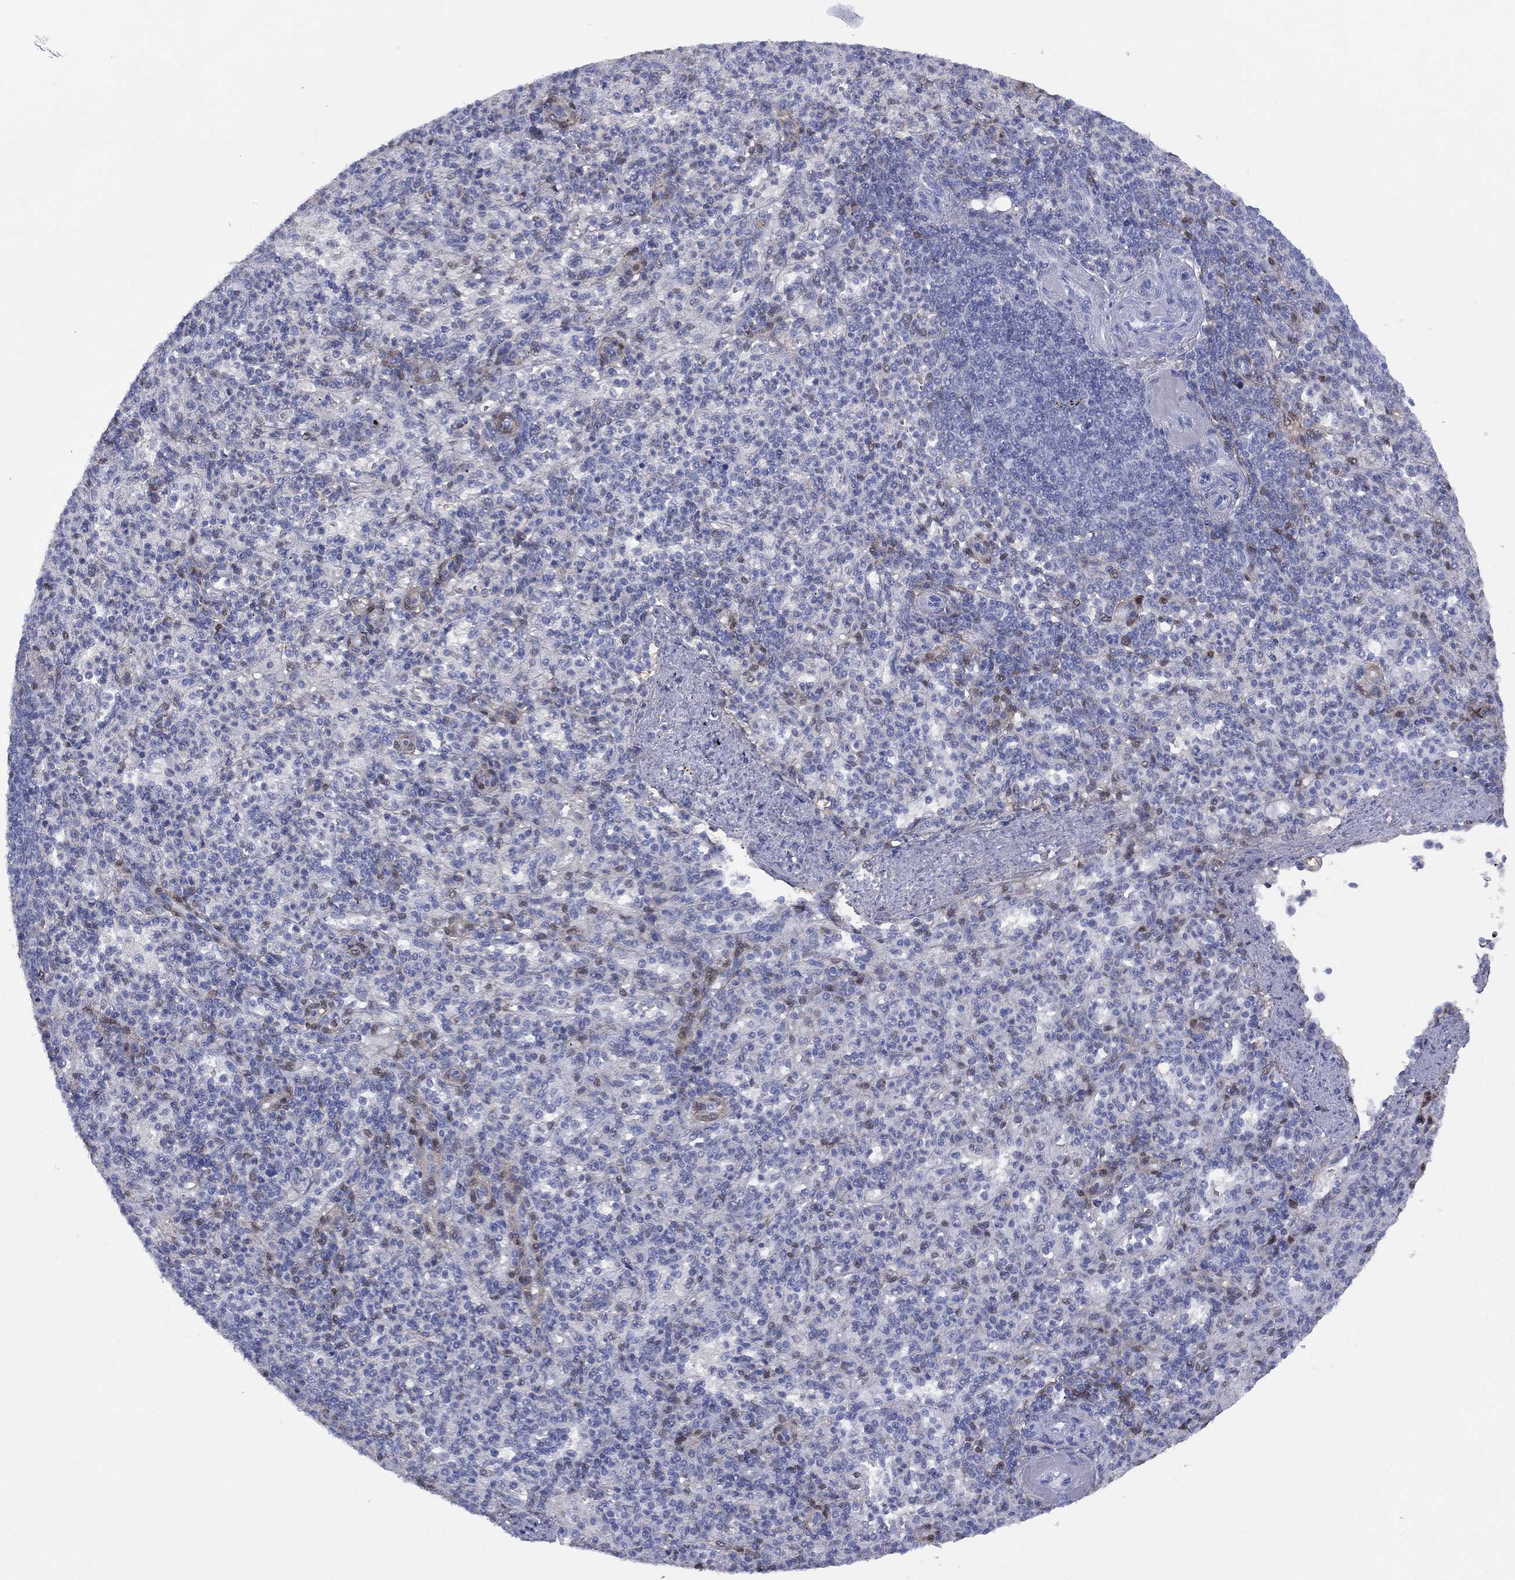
{"staining": {"intensity": "weak", "quantity": "<25%", "location": "nuclear"}, "tissue": "spleen", "cell_type": "Cells in red pulp", "image_type": "normal", "snomed": [{"axis": "morphology", "description": "Normal tissue, NOS"}, {"axis": "topography", "description": "Spleen"}], "caption": "DAB immunohistochemical staining of benign spleen shows no significant expression in cells in red pulp. Brightfield microscopy of immunohistochemistry stained with DAB (3,3'-diaminobenzidine) (brown) and hematoxylin (blue), captured at high magnification.", "gene": "DDAH1", "patient": {"sex": "female", "age": 74}}